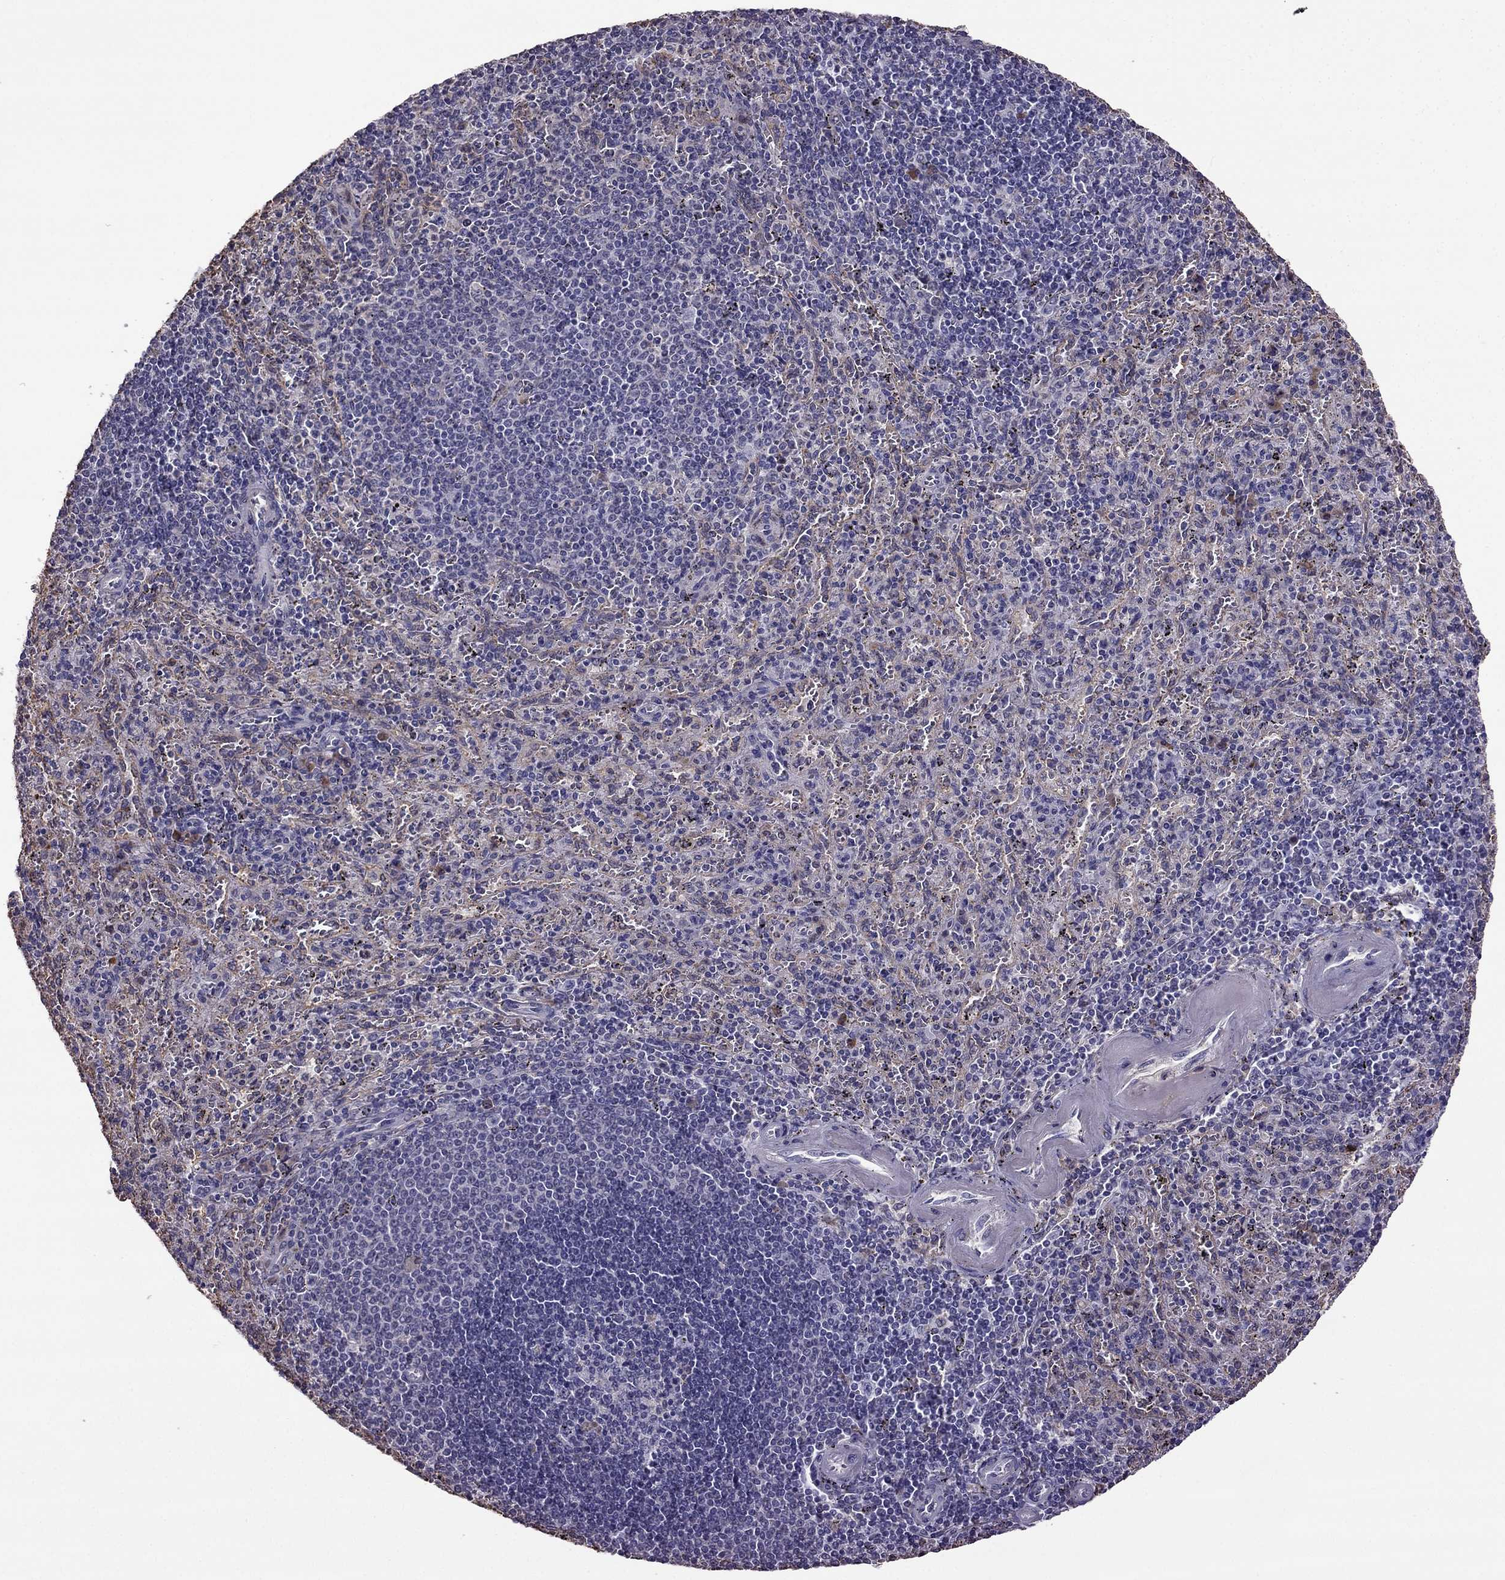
{"staining": {"intensity": "negative", "quantity": "none", "location": "none"}, "tissue": "spleen", "cell_type": "Cells in red pulp", "image_type": "normal", "snomed": [{"axis": "morphology", "description": "Normal tissue, NOS"}, {"axis": "topography", "description": "Spleen"}], "caption": "IHC of benign spleen exhibits no staining in cells in red pulp. (DAB (3,3'-diaminobenzidine) immunohistochemistry (IHC) visualized using brightfield microscopy, high magnification).", "gene": "CDH9", "patient": {"sex": "male", "age": 57}}